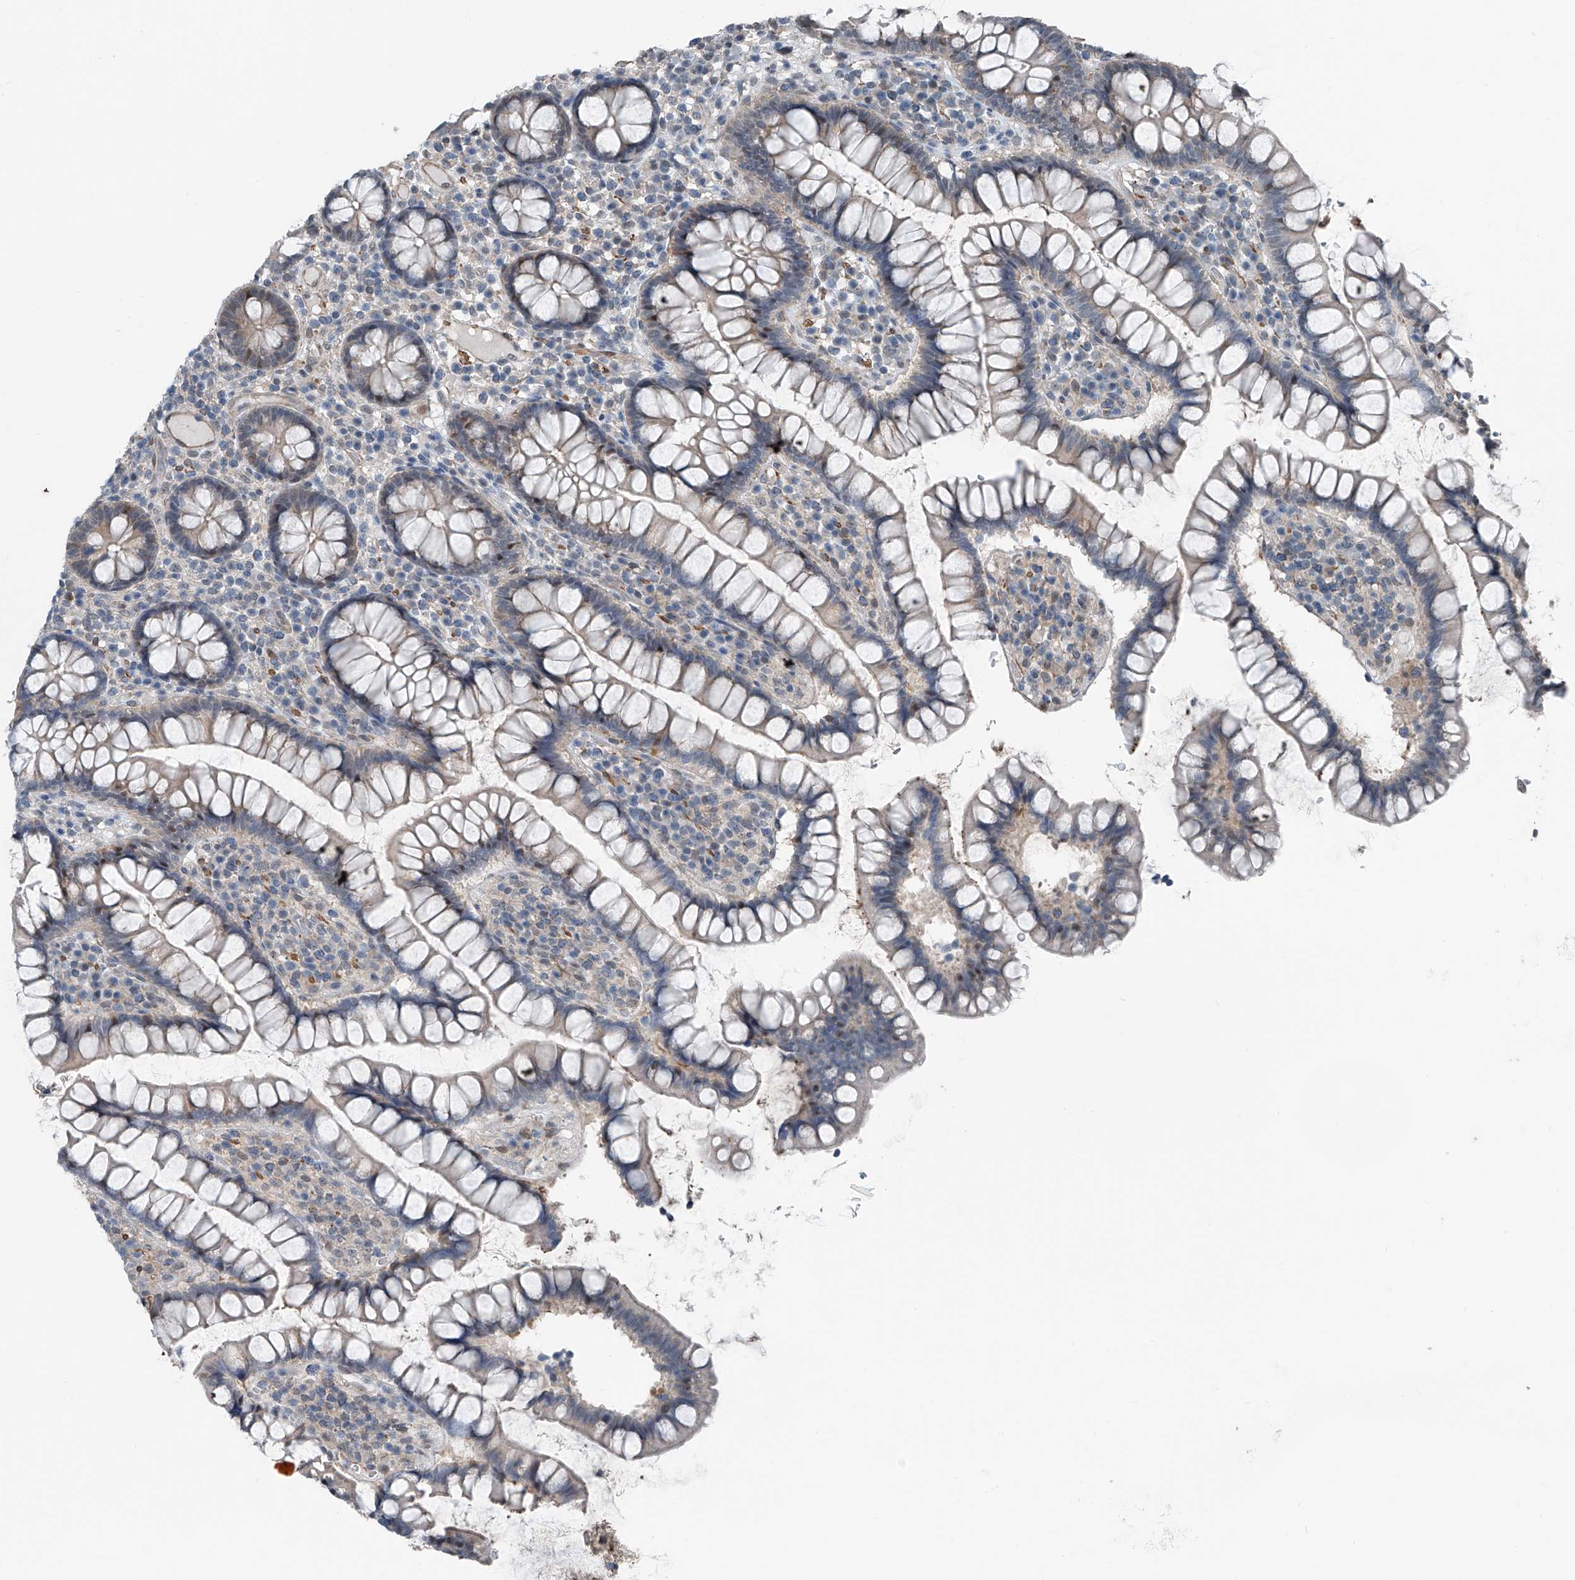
{"staining": {"intensity": "moderate", "quantity": ">75%", "location": "cytoplasmic/membranous"}, "tissue": "colon", "cell_type": "Endothelial cells", "image_type": "normal", "snomed": [{"axis": "morphology", "description": "Normal tissue, NOS"}, {"axis": "topography", "description": "Colon"}], "caption": "Protein staining displays moderate cytoplasmic/membranous expression in about >75% of endothelial cells in benign colon. The staining was performed using DAB, with brown indicating positive protein expression. Nuclei are stained blue with hematoxylin.", "gene": "HSPA6", "patient": {"sex": "female", "age": 79}}